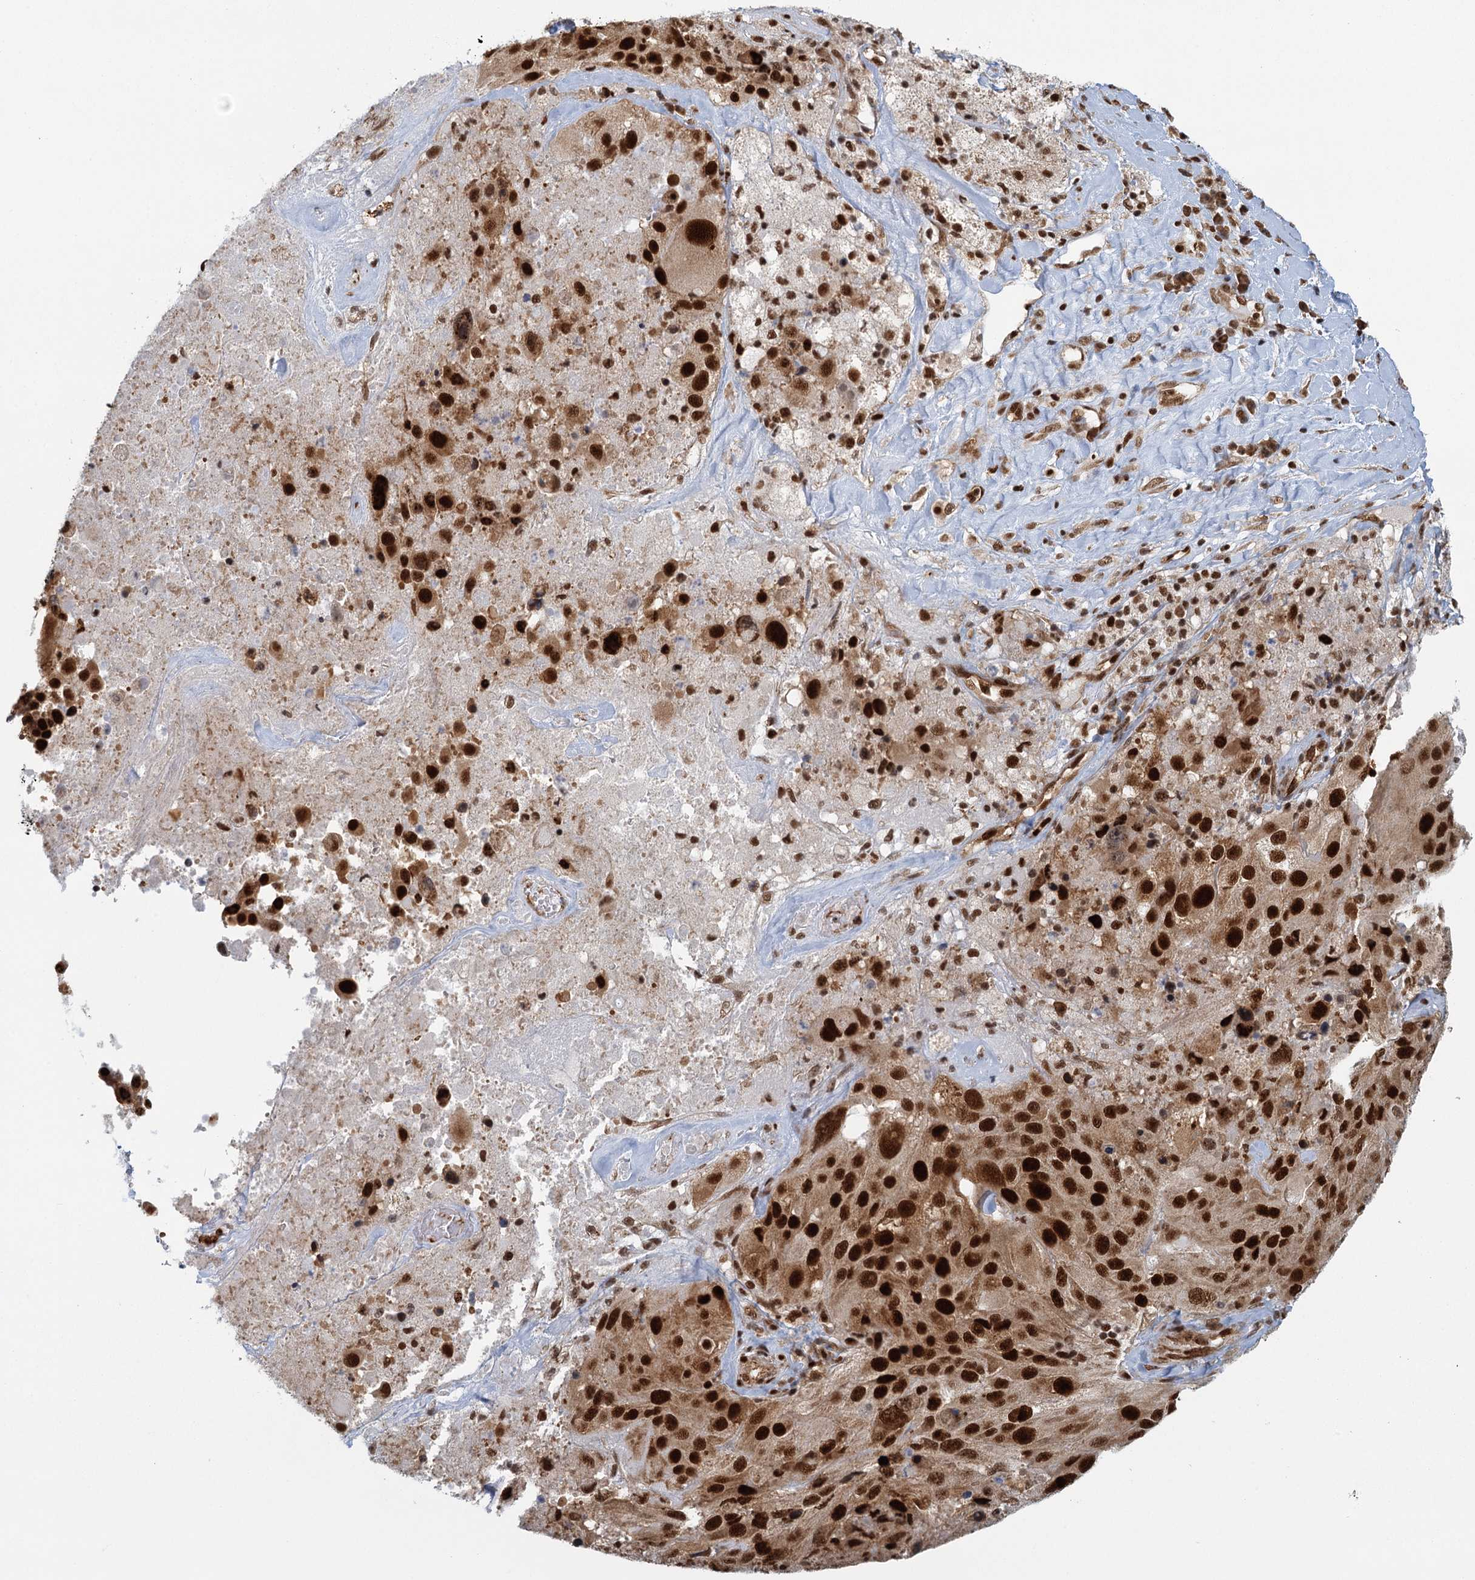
{"staining": {"intensity": "strong", "quantity": ">75%", "location": "nuclear"}, "tissue": "melanoma", "cell_type": "Tumor cells", "image_type": "cancer", "snomed": [{"axis": "morphology", "description": "Malignant melanoma, Metastatic site"}, {"axis": "topography", "description": "Lymph node"}], "caption": "DAB (3,3'-diaminobenzidine) immunohistochemical staining of melanoma shows strong nuclear protein expression in about >75% of tumor cells. The protein is shown in brown color, while the nuclei are stained blue.", "gene": "GPATCH11", "patient": {"sex": "male", "age": 62}}